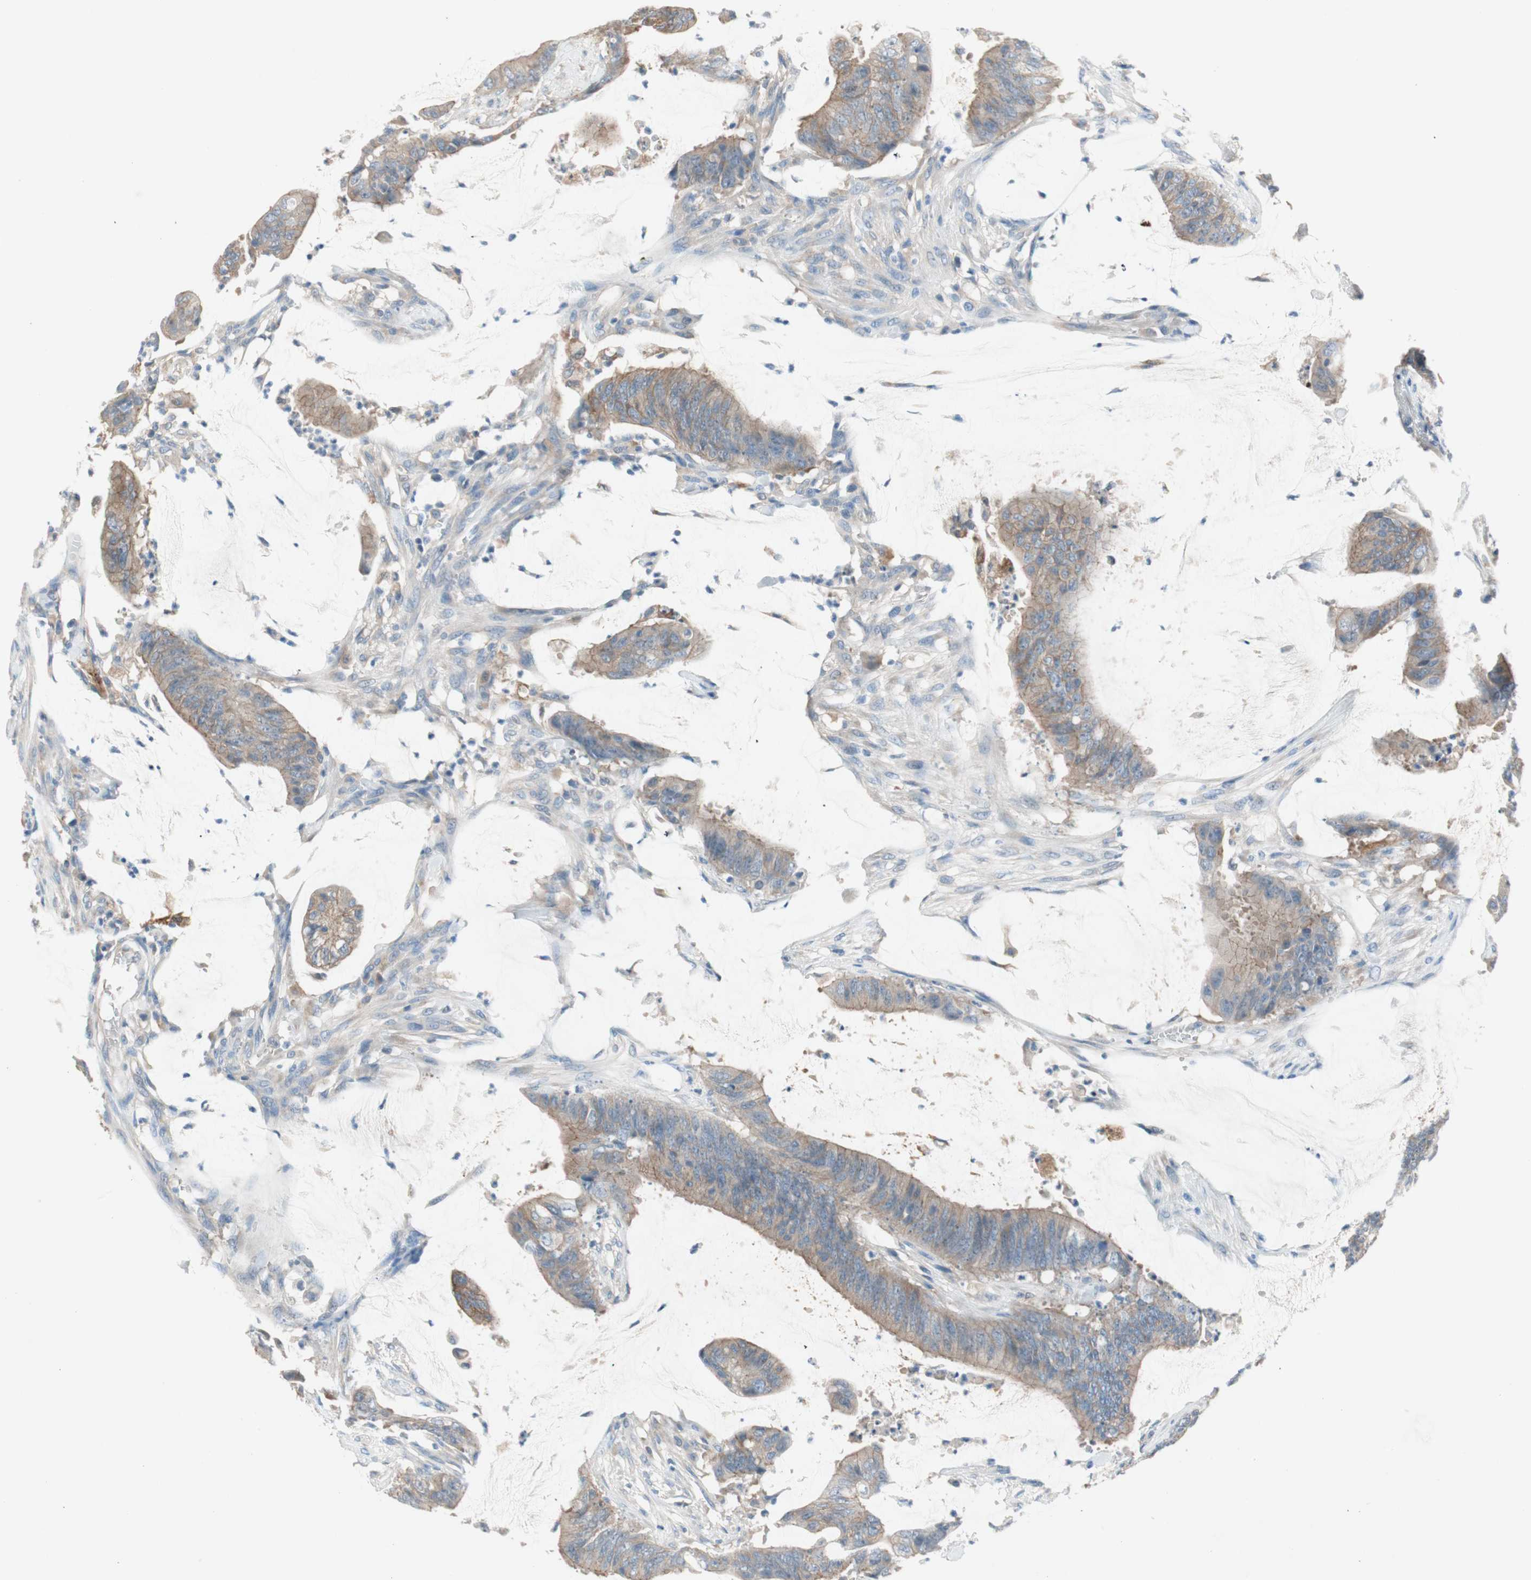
{"staining": {"intensity": "weak", "quantity": ">75%", "location": "cytoplasmic/membranous"}, "tissue": "colorectal cancer", "cell_type": "Tumor cells", "image_type": "cancer", "snomed": [{"axis": "morphology", "description": "Adenocarcinoma, NOS"}, {"axis": "topography", "description": "Rectum"}], "caption": "Immunohistochemistry of colorectal cancer exhibits low levels of weak cytoplasmic/membranous positivity in about >75% of tumor cells.", "gene": "GLUL", "patient": {"sex": "female", "age": 66}}